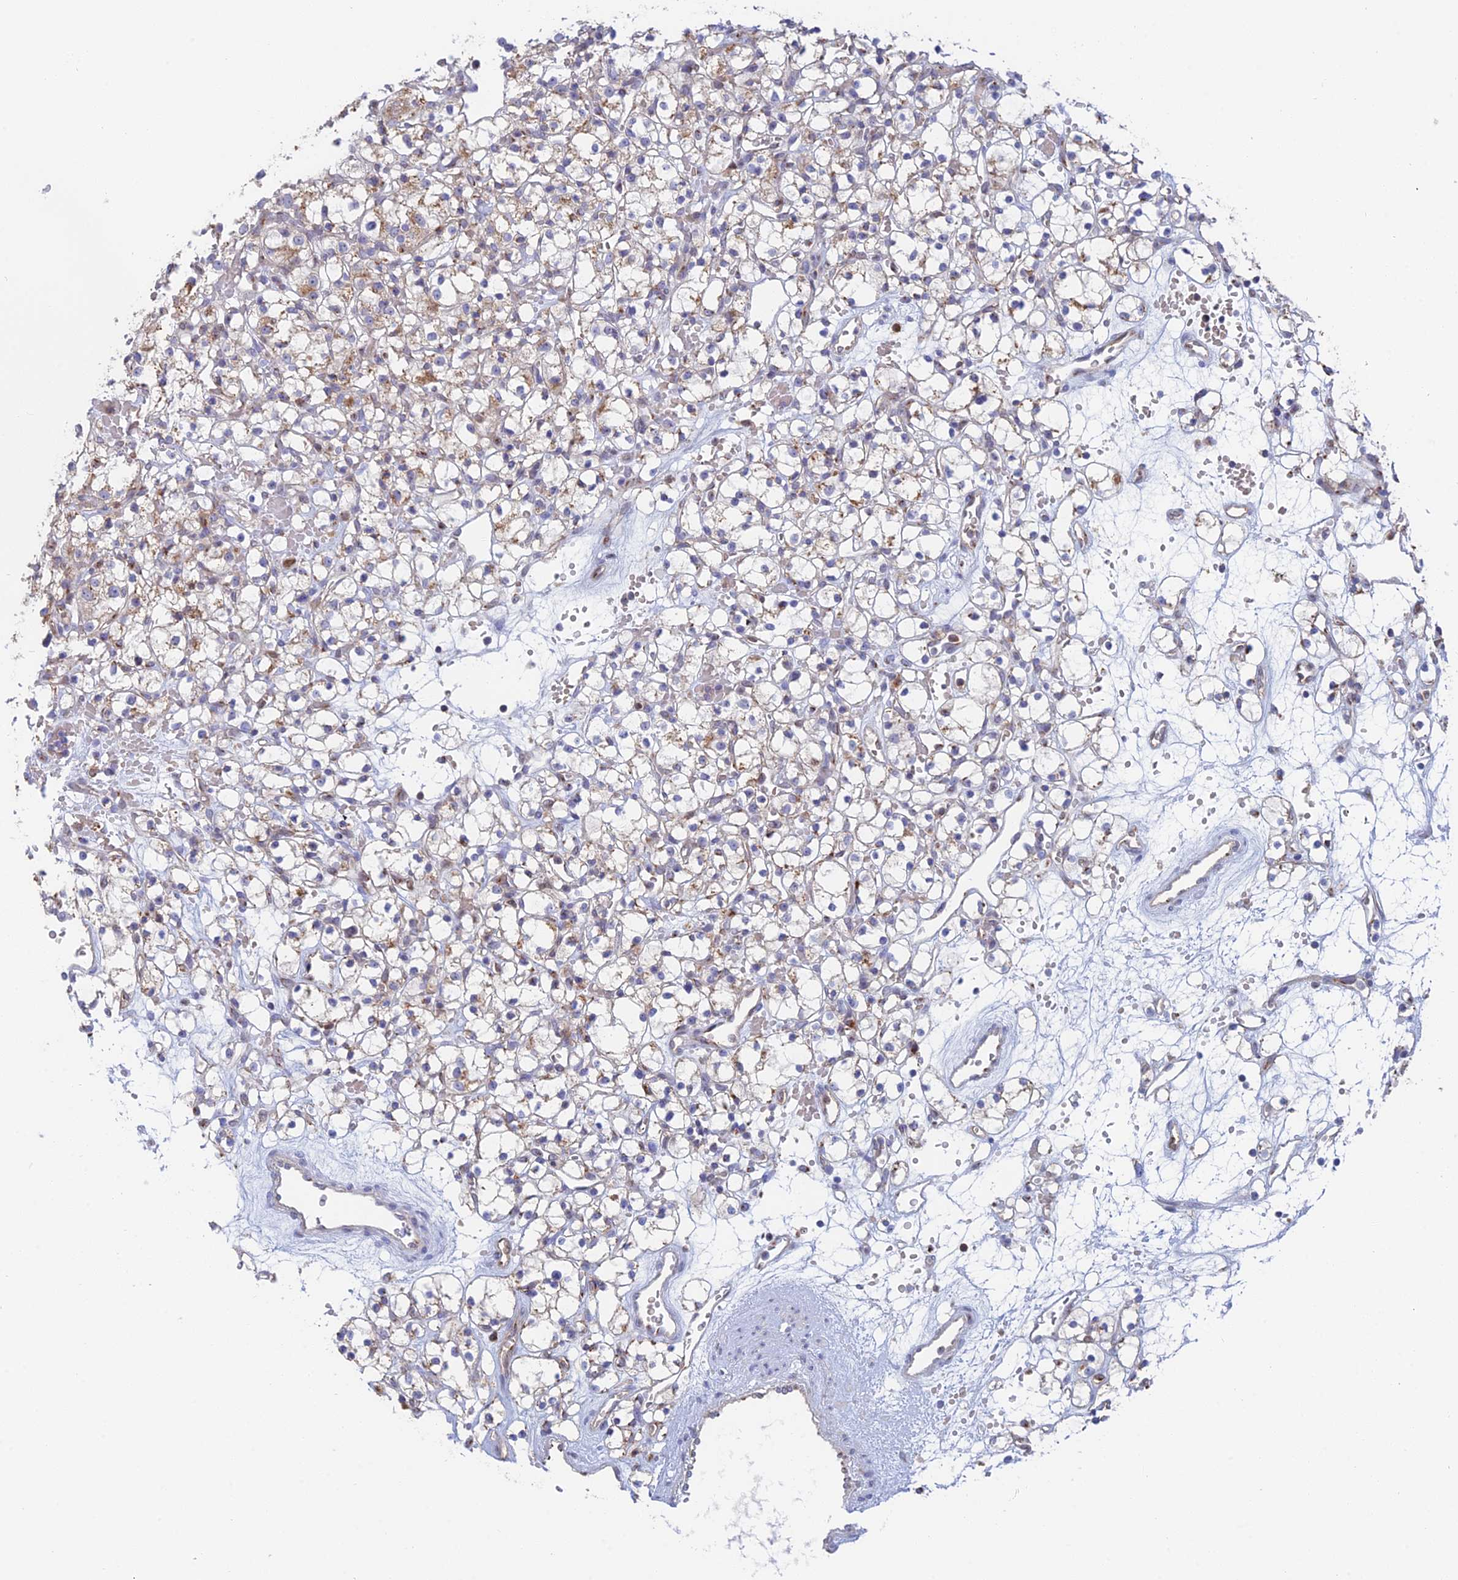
{"staining": {"intensity": "weak", "quantity": "<25%", "location": "cytoplasmic/membranous"}, "tissue": "renal cancer", "cell_type": "Tumor cells", "image_type": "cancer", "snomed": [{"axis": "morphology", "description": "Adenocarcinoma, NOS"}, {"axis": "topography", "description": "Kidney"}], "caption": "Micrograph shows no significant protein expression in tumor cells of adenocarcinoma (renal). (Brightfield microscopy of DAB (3,3'-diaminobenzidine) IHC at high magnification).", "gene": "HS2ST1", "patient": {"sex": "female", "age": 59}}